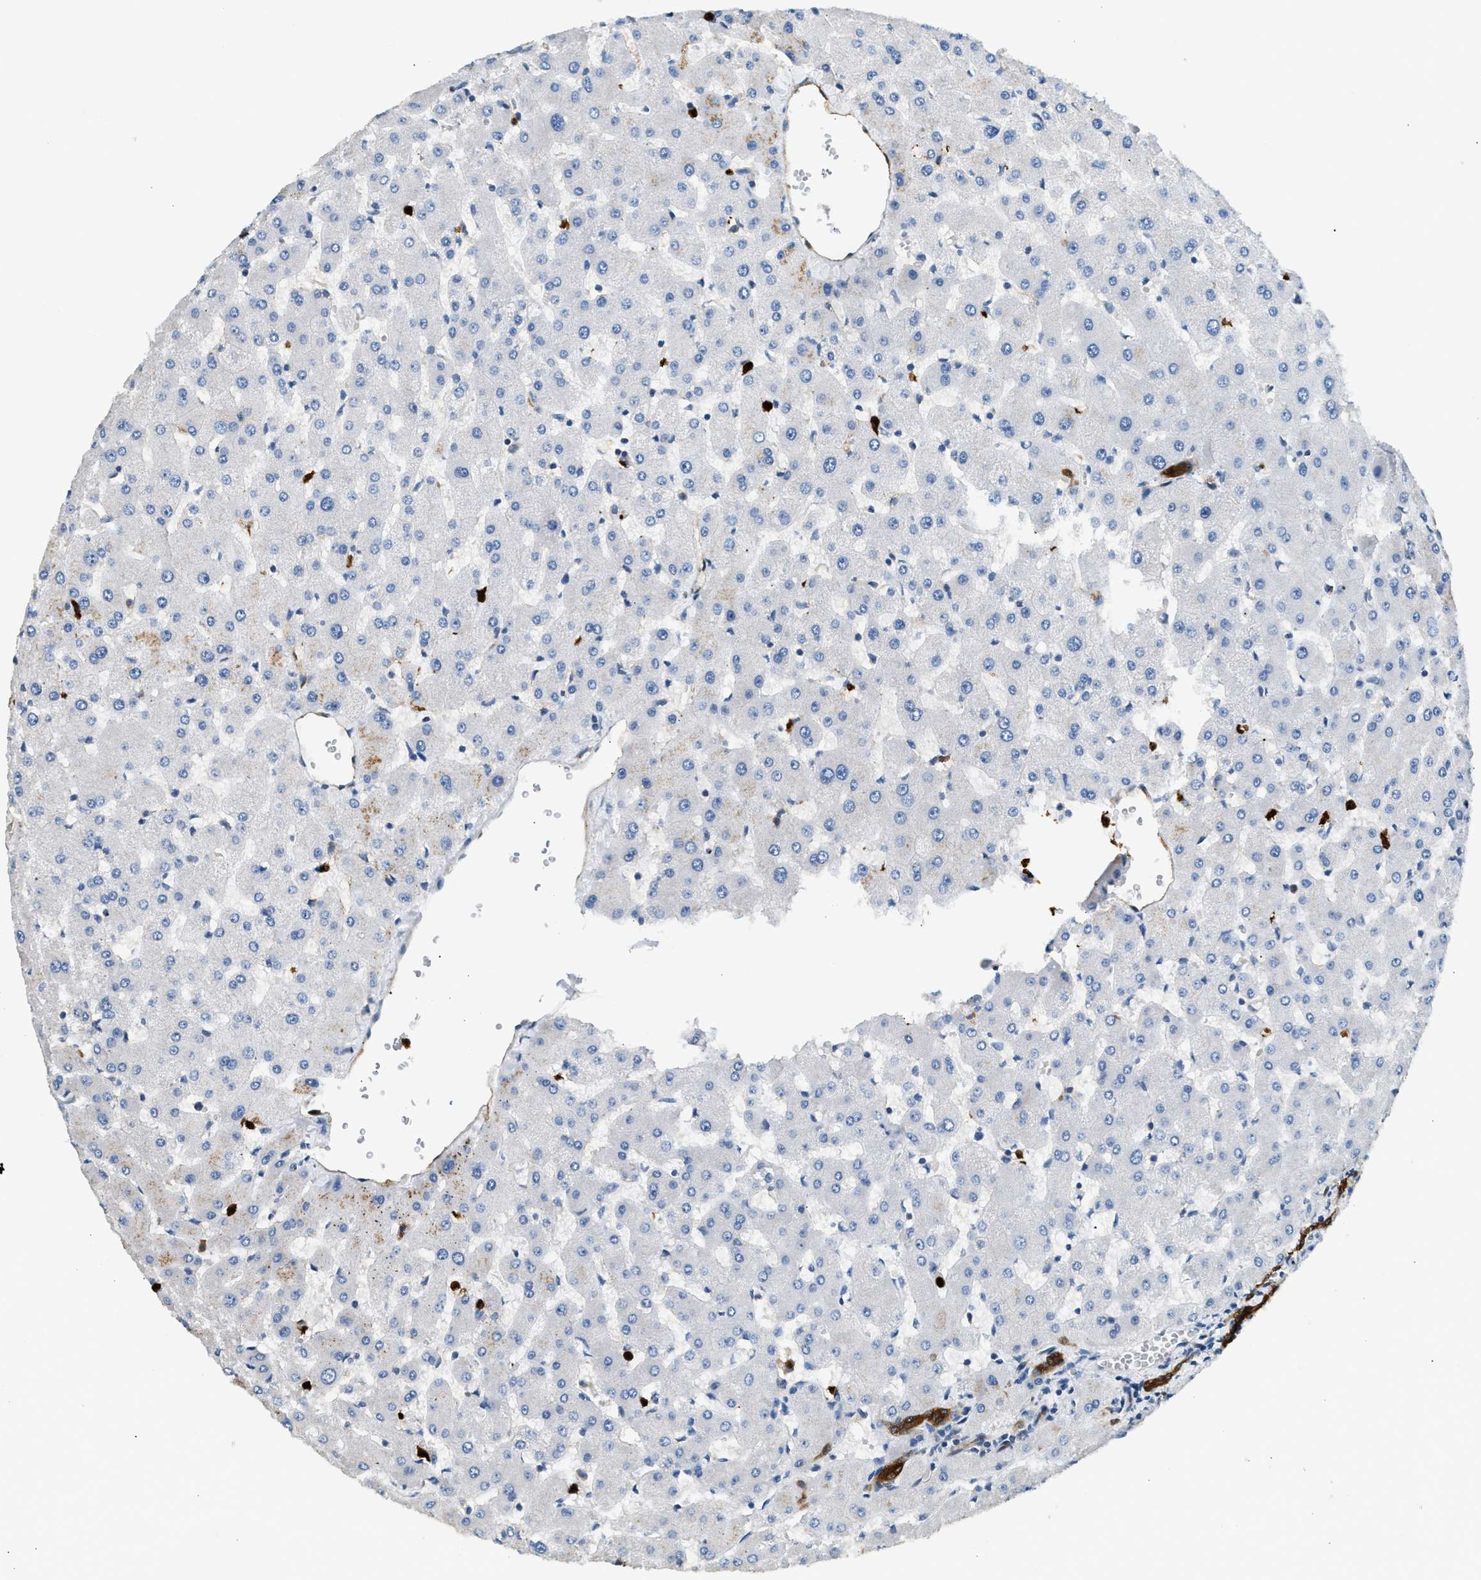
{"staining": {"intensity": "strong", "quantity": ">75%", "location": "cytoplasmic/membranous"}, "tissue": "liver", "cell_type": "Cholangiocytes", "image_type": "normal", "snomed": [{"axis": "morphology", "description": "Normal tissue, NOS"}, {"axis": "topography", "description": "Liver"}], "caption": "Protein staining by IHC displays strong cytoplasmic/membranous staining in approximately >75% of cholangiocytes in unremarkable liver.", "gene": "ANXA3", "patient": {"sex": "female", "age": 63}}